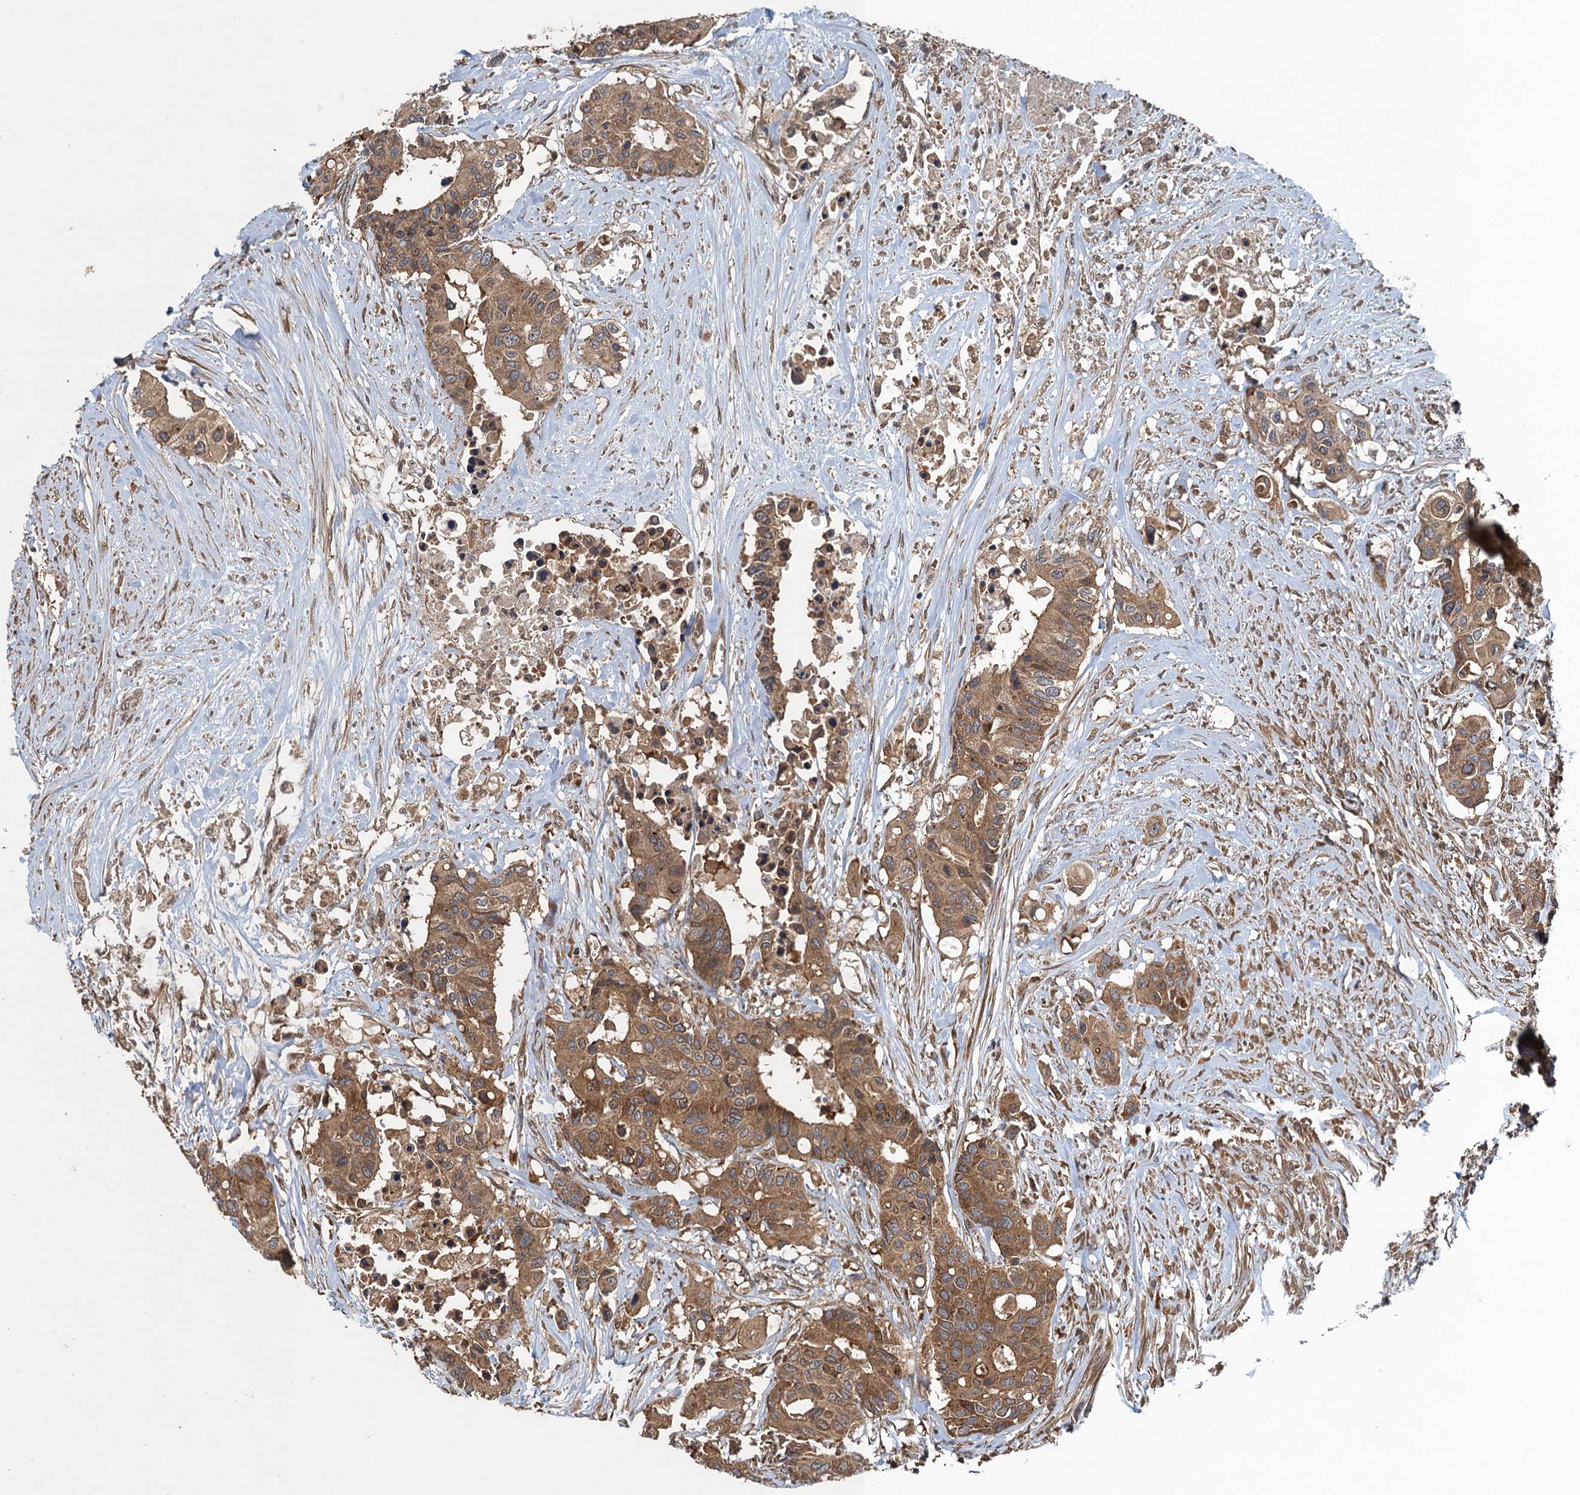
{"staining": {"intensity": "moderate", "quantity": ">75%", "location": "cytoplasmic/membranous,nuclear"}, "tissue": "colorectal cancer", "cell_type": "Tumor cells", "image_type": "cancer", "snomed": [{"axis": "morphology", "description": "Adenocarcinoma, NOS"}, {"axis": "topography", "description": "Colon"}], "caption": "Human colorectal cancer stained with a brown dye demonstrates moderate cytoplasmic/membranous and nuclear positive positivity in about >75% of tumor cells.", "gene": "GLE1", "patient": {"sex": "male", "age": 77}}